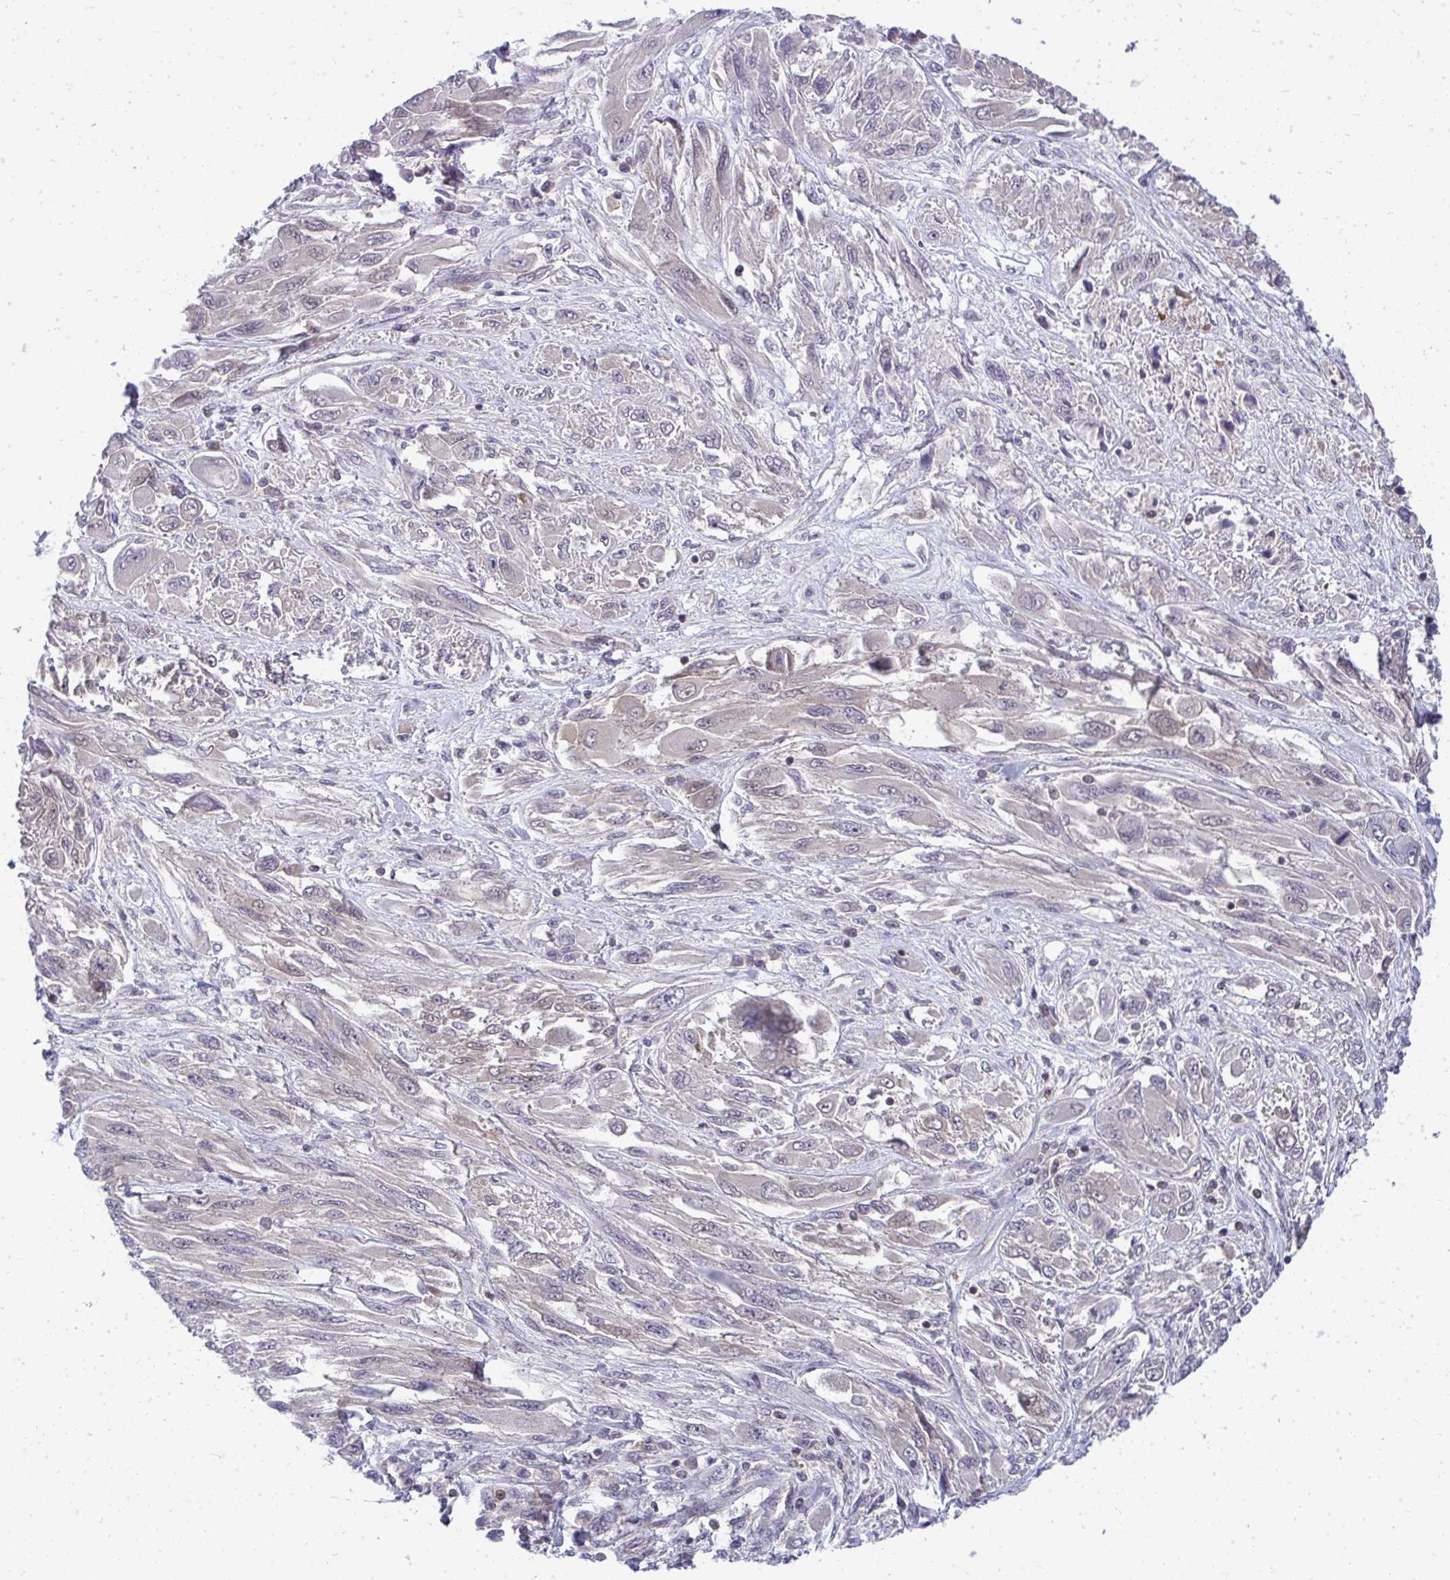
{"staining": {"intensity": "weak", "quantity": "<25%", "location": "cytoplasmic/membranous"}, "tissue": "melanoma", "cell_type": "Tumor cells", "image_type": "cancer", "snomed": [{"axis": "morphology", "description": "Malignant melanoma, NOS"}, {"axis": "topography", "description": "Skin"}], "caption": "Tumor cells show no significant expression in melanoma.", "gene": "HDHD2", "patient": {"sex": "female", "age": 91}}